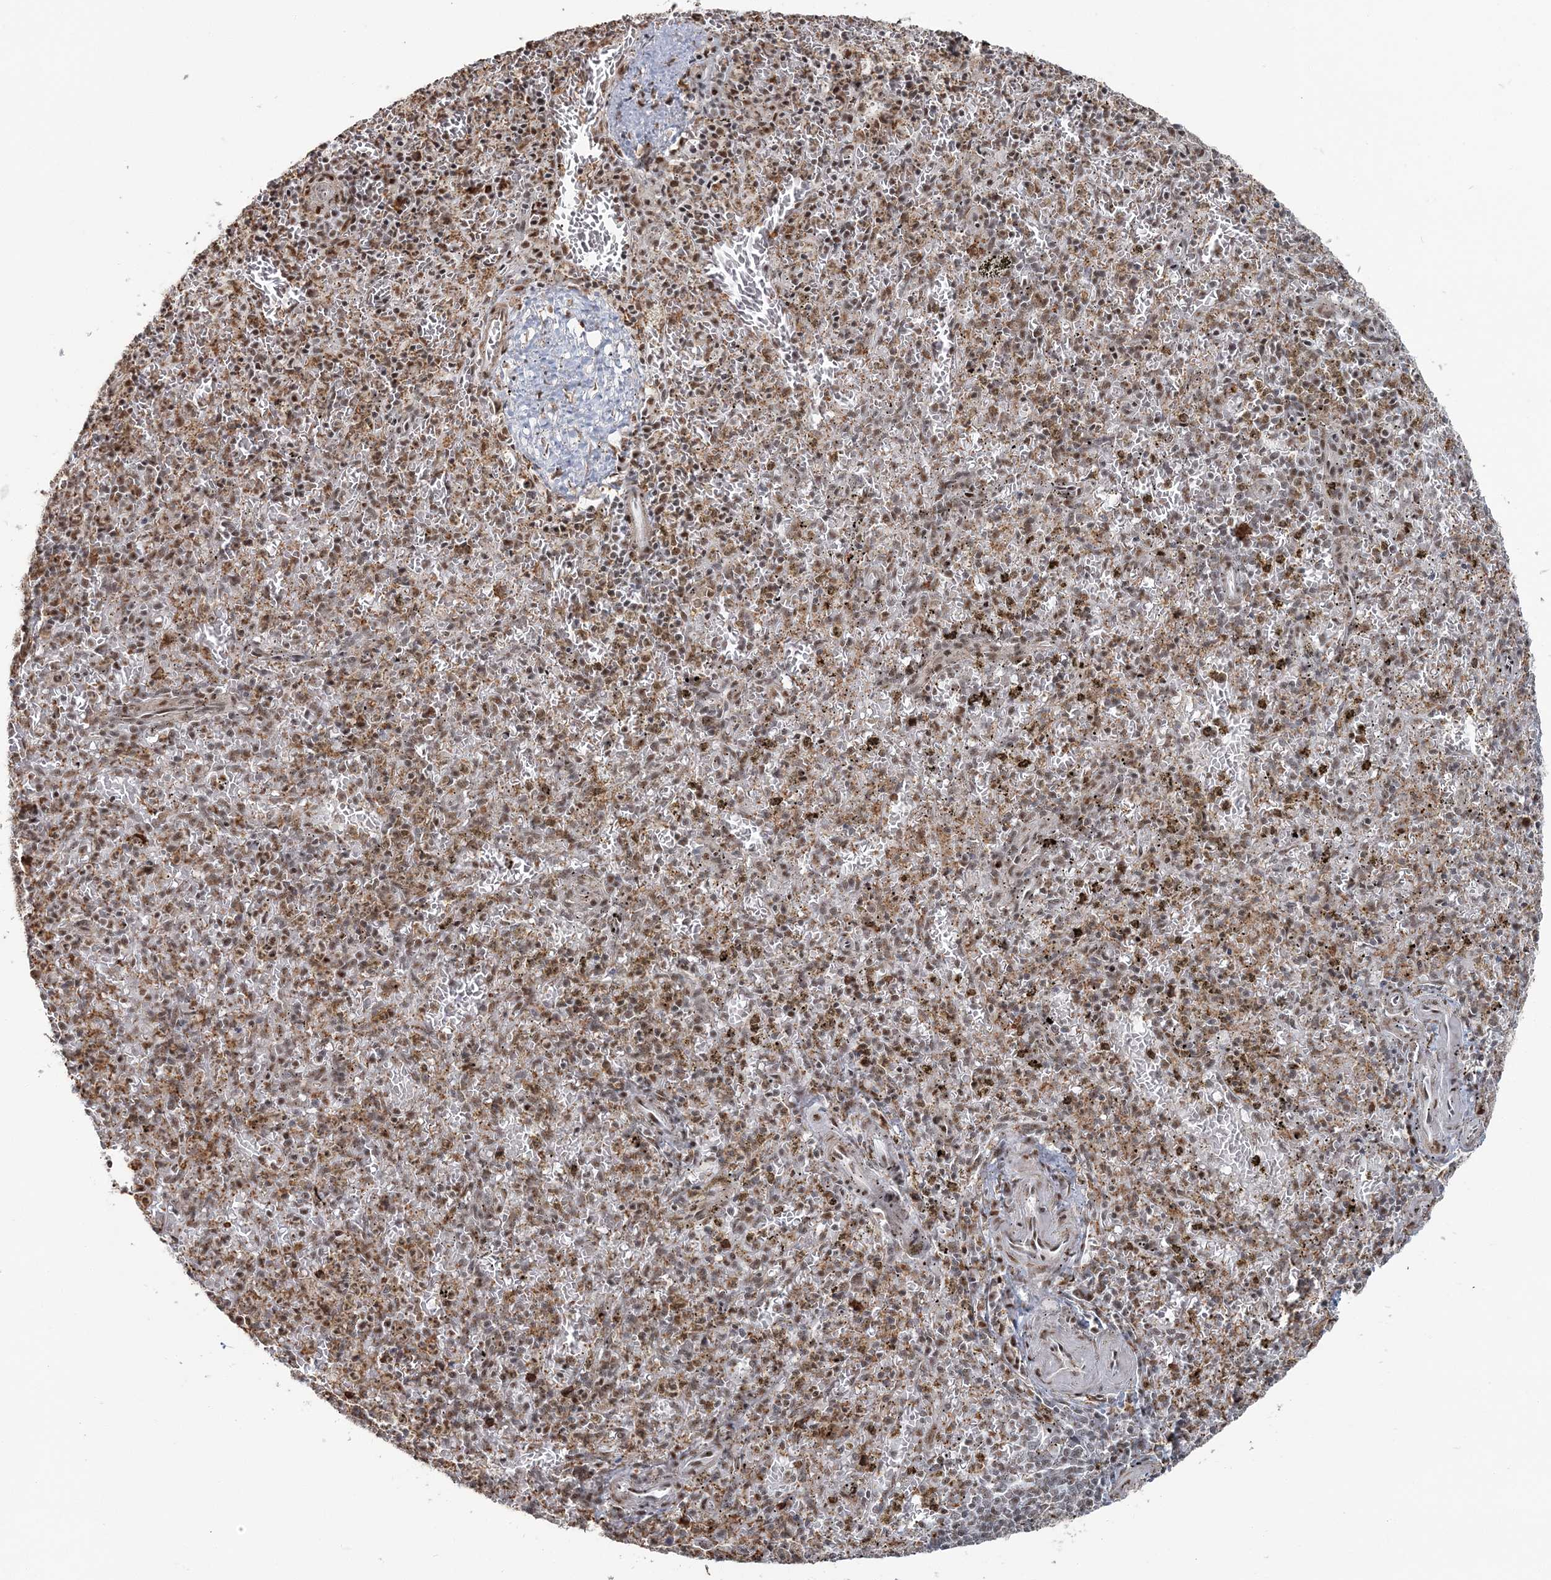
{"staining": {"intensity": "moderate", "quantity": "<25%", "location": "nuclear"}, "tissue": "spleen", "cell_type": "Cells in red pulp", "image_type": "normal", "snomed": [{"axis": "morphology", "description": "Normal tissue, NOS"}, {"axis": "topography", "description": "Spleen"}], "caption": "The micrograph shows staining of benign spleen, revealing moderate nuclear protein staining (brown color) within cells in red pulp. (brown staining indicates protein expression, while blue staining denotes nuclei).", "gene": "DDX46", "patient": {"sex": "male", "age": 72}}